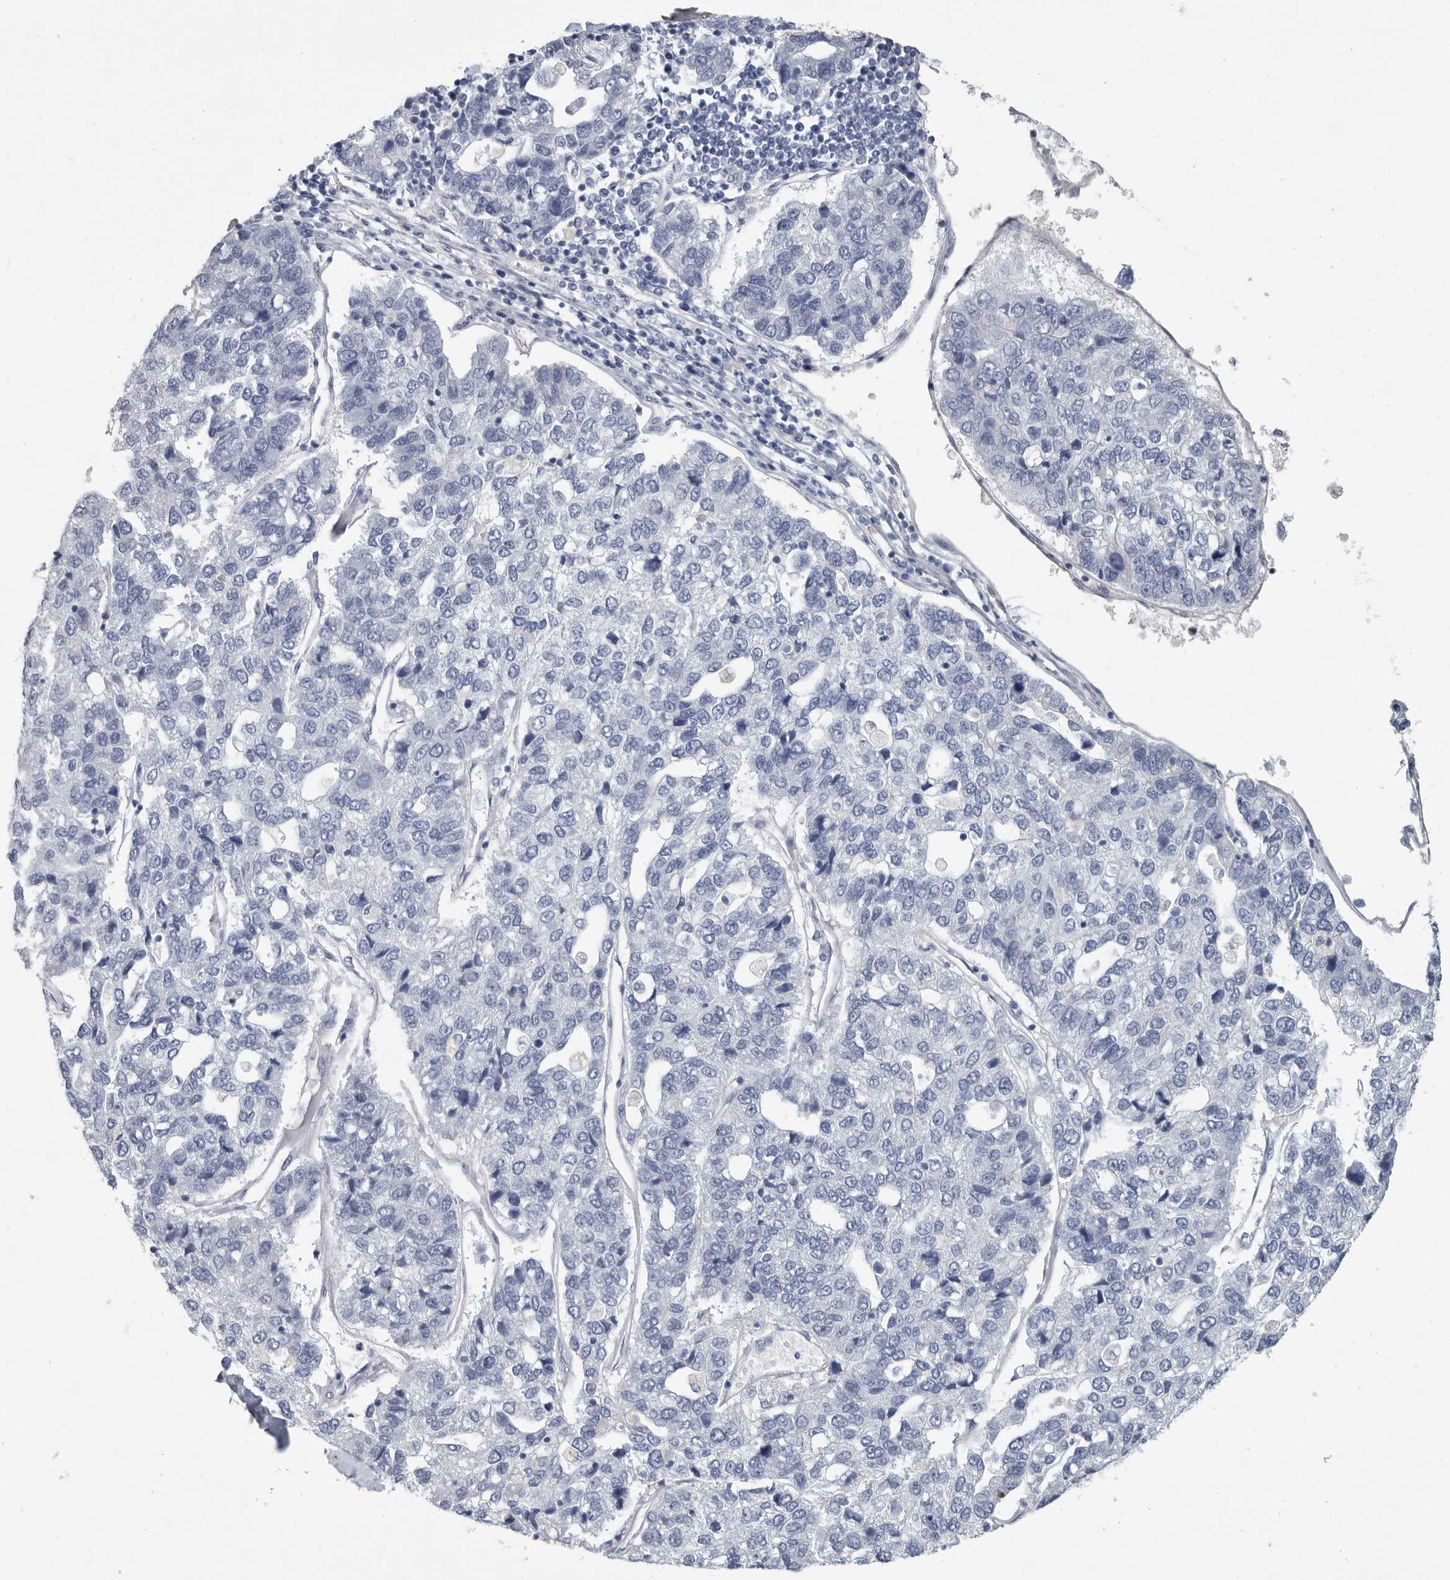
{"staining": {"intensity": "negative", "quantity": "none", "location": "none"}, "tissue": "pancreatic cancer", "cell_type": "Tumor cells", "image_type": "cancer", "snomed": [{"axis": "morphology", "description": "Adenocarcinoma, NOS"}, {"axis": "topography", "description": "Pancreas"}], "caption": "Histopathology image shows no protein expression in tumor cells of pancreatic cancer (adenocarcinoma) tissue.", "gene": "WRAP73", "patient": {"sex": "female", "age": 61}}